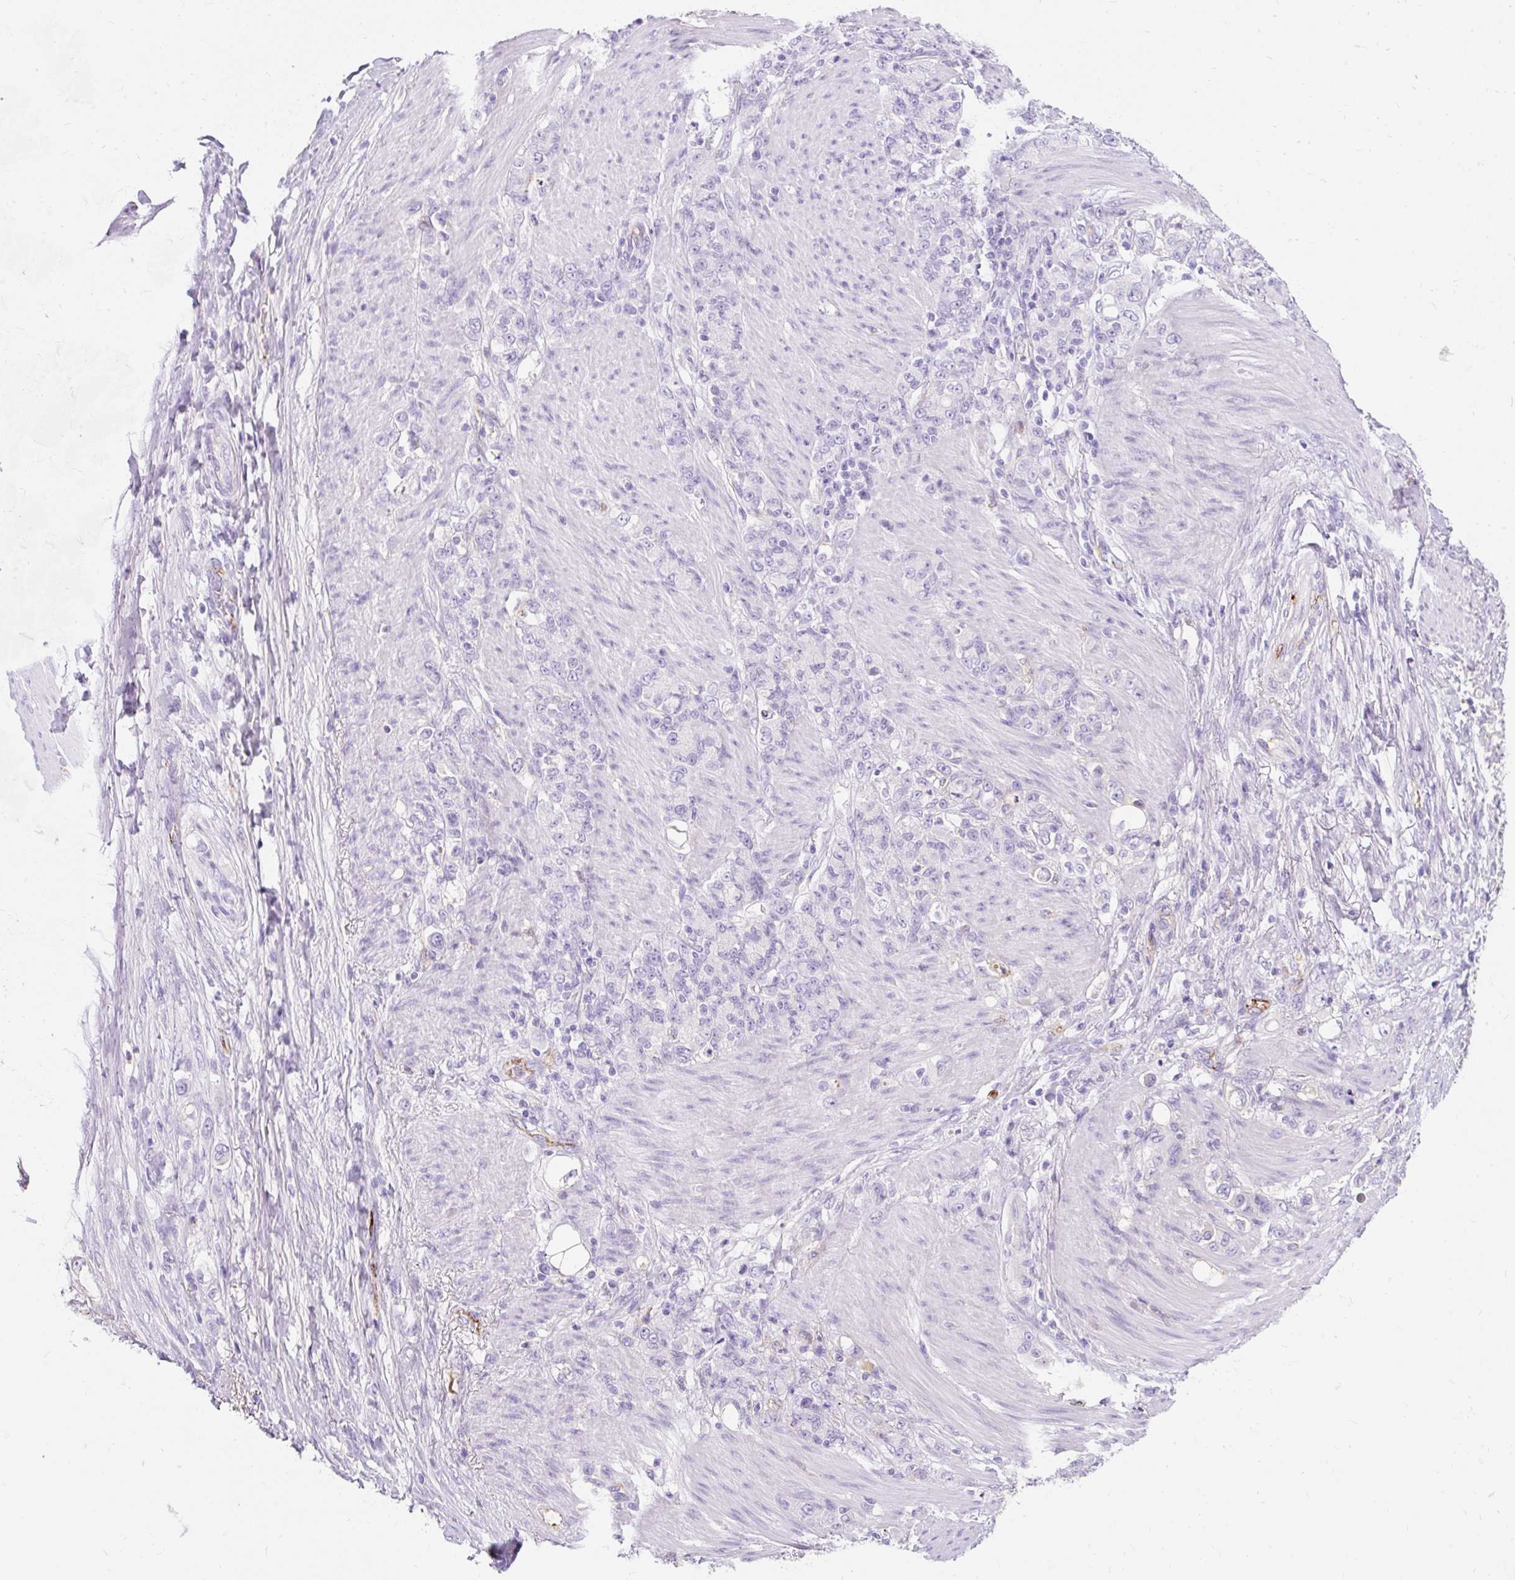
{"staining": {"intensity": "negative", "quantity": "none", "location": "none"}, "tissue": "stomach cancer", "cell_type": "Tumor cells", "image_type": "cancer", "snomed": [{"axis": "morphology", "description": "Adenocarcinoma, NOS"}, {"axis": "topography", "description": "Stomach"}], "caption": "Immunohistochemical staining of adenocarcinoma (stomach) shows no significant positivity in tumor cells.", "gene": "APOC4-APOC2", "patient": {"sex": "female", "age": 79}}